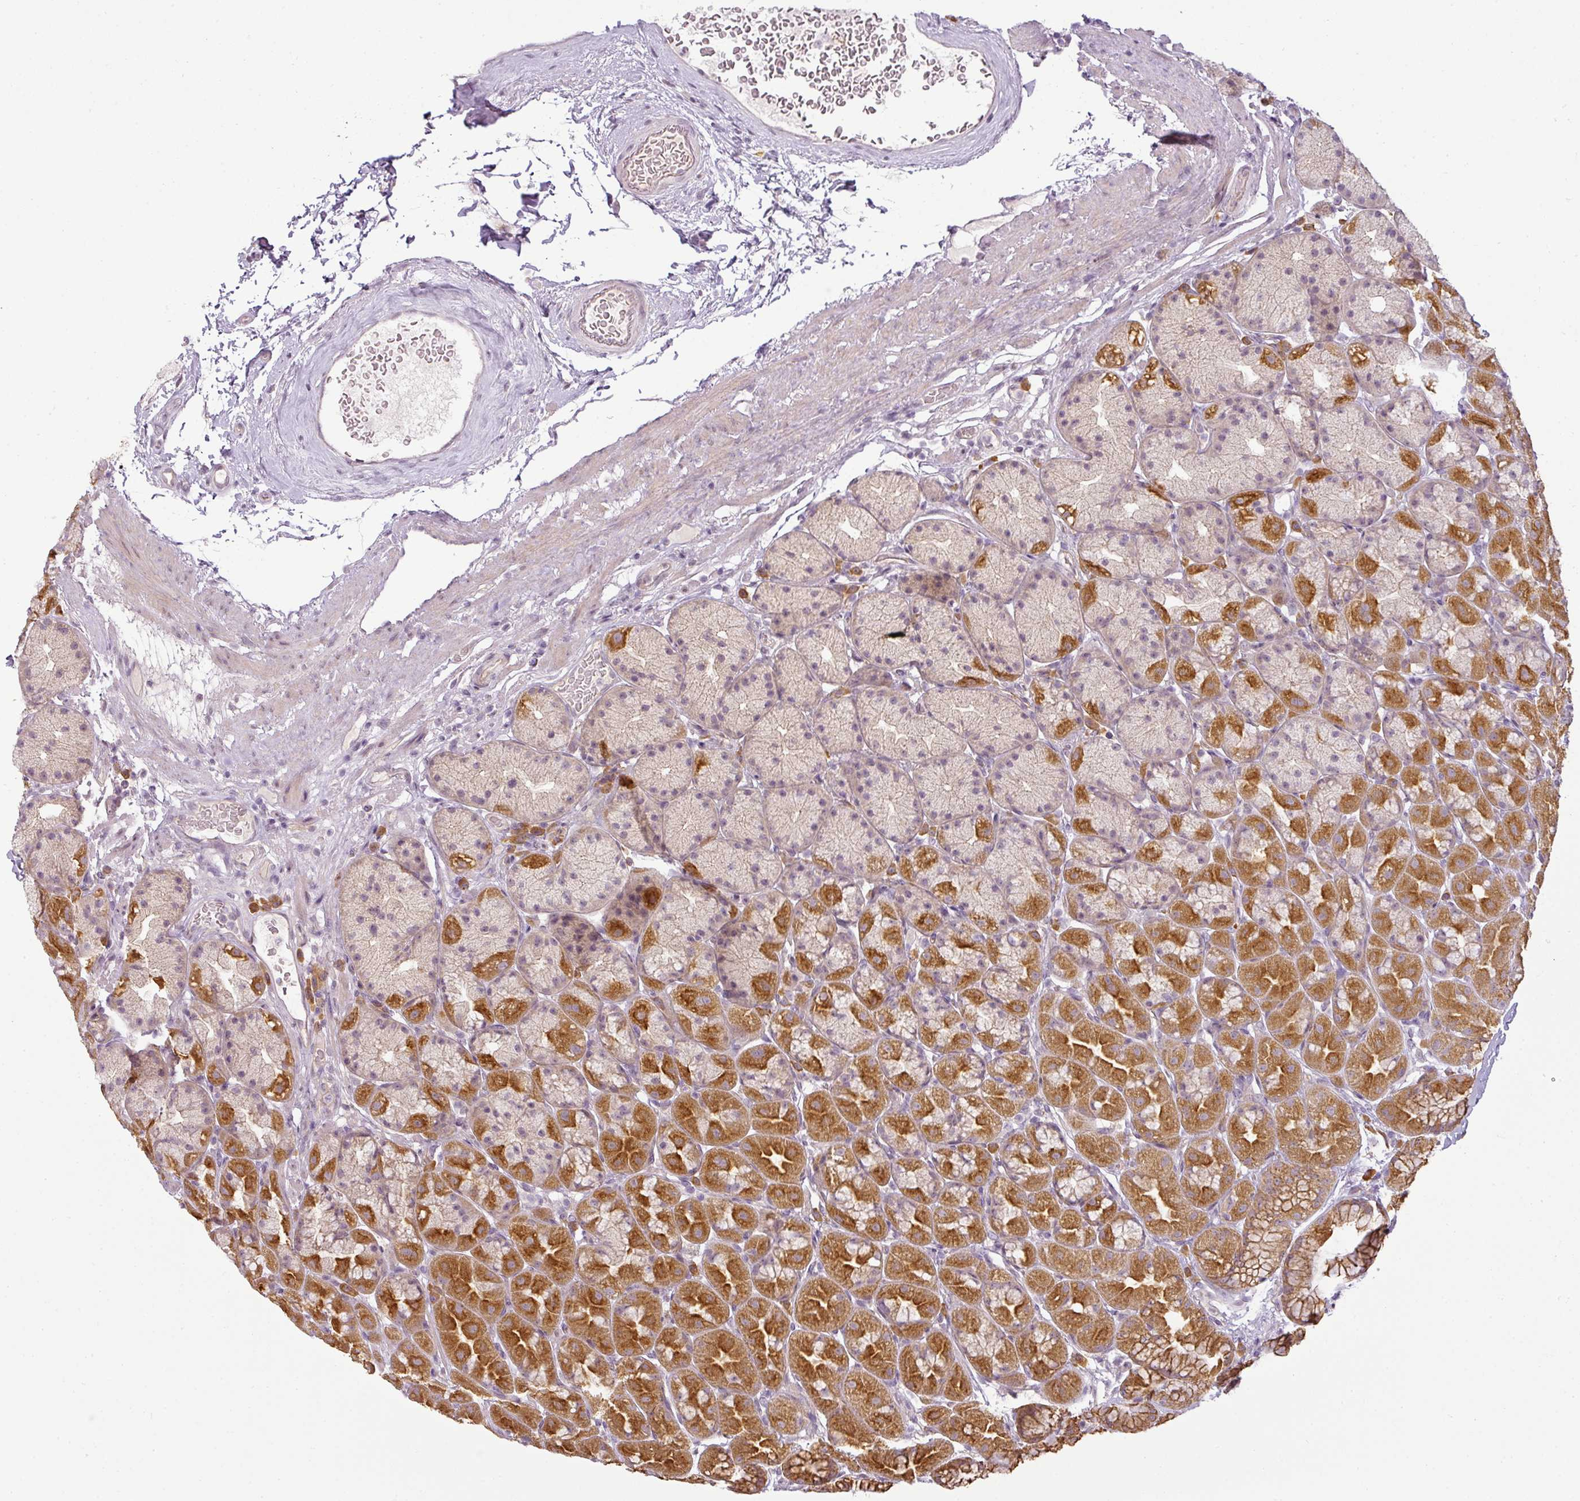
{"staining": {"intensity": "moderate", "quantity": "25%-75%", "location": "cytoplasmic/membranous"}, "tissue": "stomach", "cell_type": "Glandular cells", "image_type": "normal", "snomed": [{"axis": "morphology", "description": "Normal tissue, NOS"}, {"axis": "topography", "description": "Stomach, lower"}], "caption": "Benign stomach was stained to show a protein in brown. There is medium levels of moderate cytoplasmic/membranous staining in about 25%-75% of glandular cells. The protein of interest is shown in brown color, while the nuclei are stained blue.", "gene": "LY75", "patient": {"sex": "male", "age": 67}}